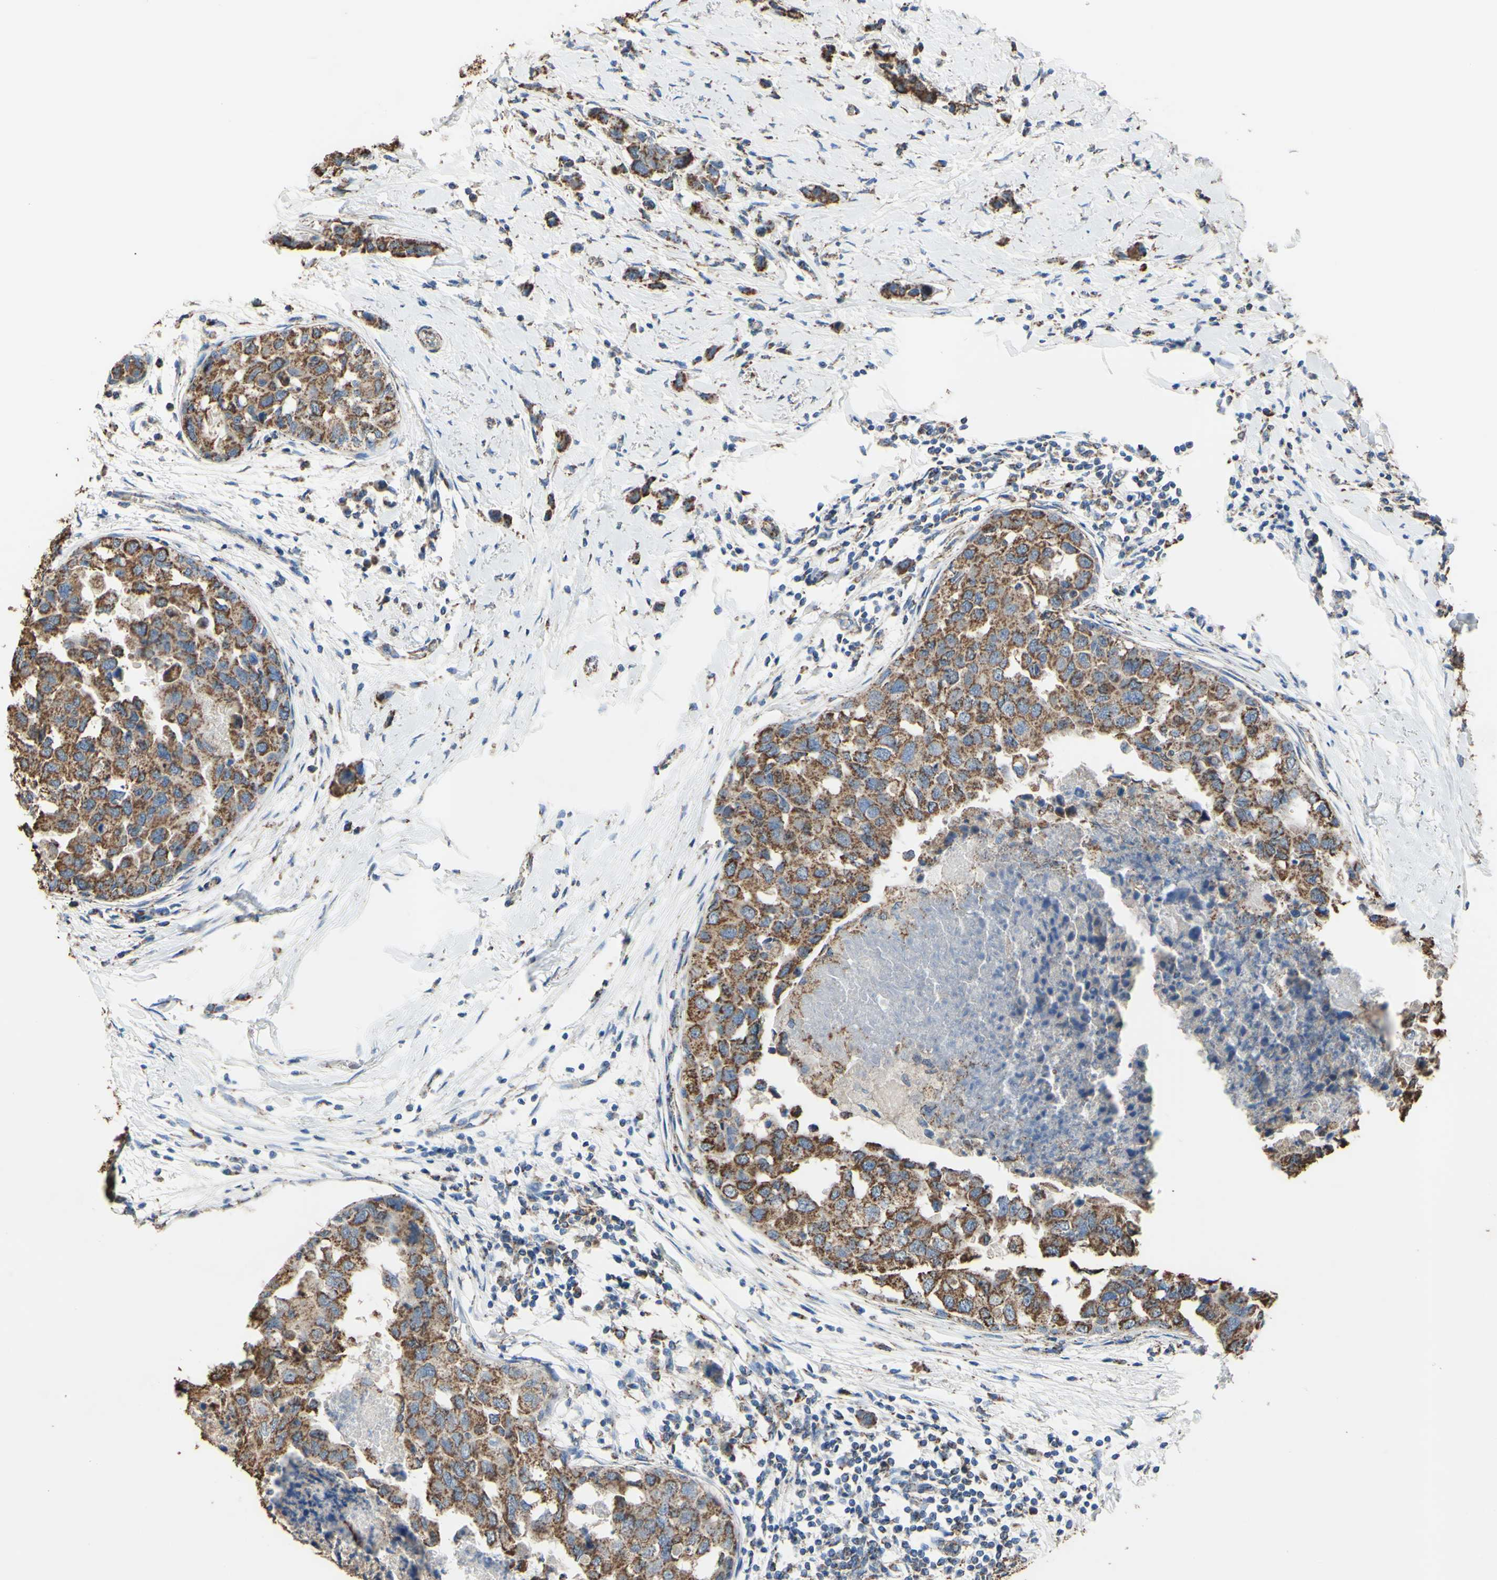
{"staining": {"intensity": "moderate", "quantity": ">75%", "location": "cytoplasmic/membranous"}, "tissue": "breast cancer", "cell_type": "Tumor cells", "image_type": "cancer", "snomed": [{"axis": "morphology", "description": "Normal tissue, NOS"}, {"axis": "morphology", "description": "Duct carcinoma"}, {"axis": "topography", "description": "Breast"}], "caption": "This photomicrograph displays immunohistochemistry staining of human intraductal carcinoma (breast), with medium moderate cytoplasmic/membranous positivity in about >75% of tumor cells.", "gene": "CMKLR2", "patient": {"sex": "female", "age": 50}}